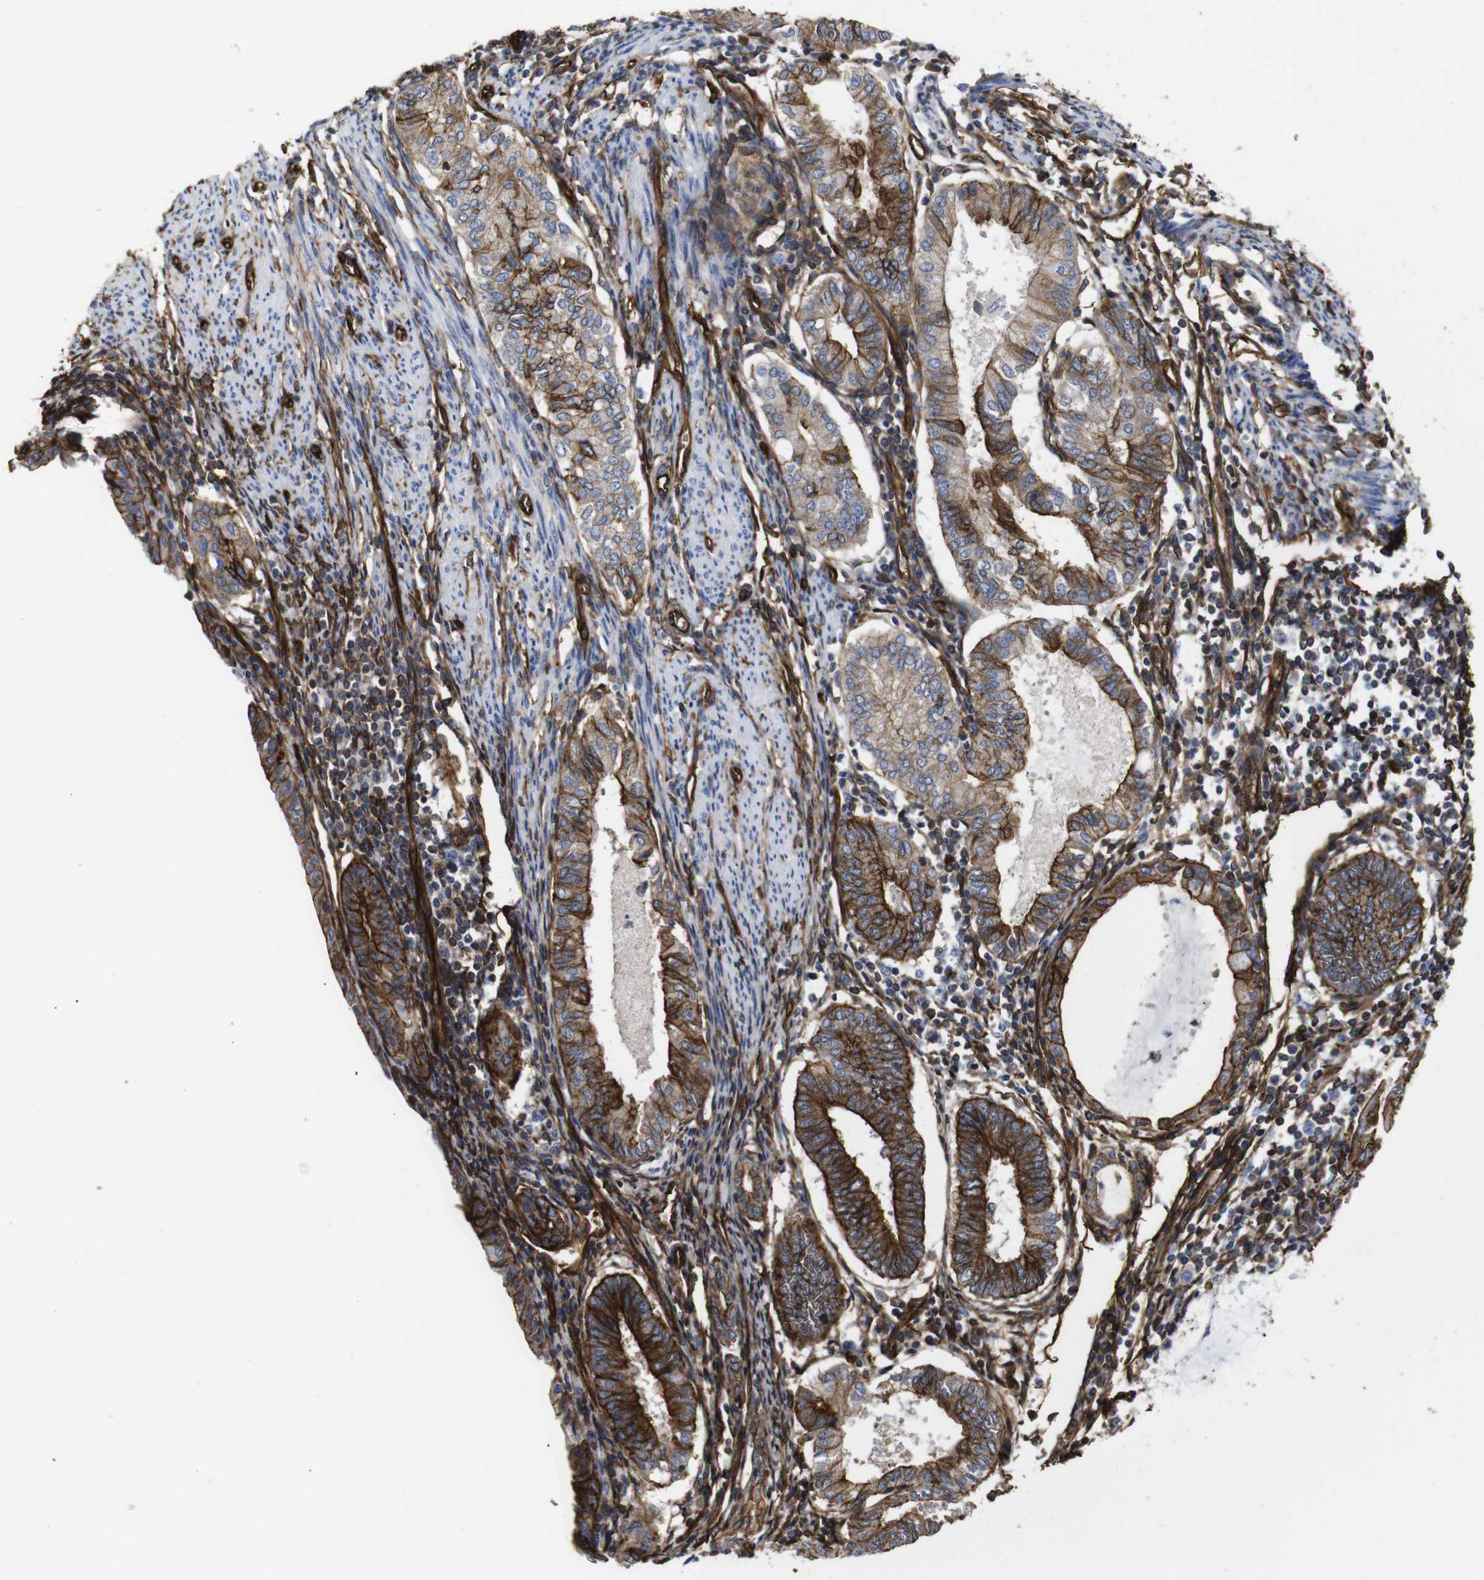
{"staining": {"intensity": "strong", "quantity": ">75%", "location": "cytoplasmic/membranous"}, "tissue": "endometrial cancer", "cell_type": "Tumor cells", "image_type": "cancer", "snomed": [{"axis": "morphology", "description": "Adenocarcinoma, NOS"}, {"axis": "topography", "description": "Endometrium"}], "caption": "Strong cytoplasmic/membranous protein positivity is identified in about >75% of tumor cells in endometrial adenocarcinoma.", "gene": "SPTBN1", "patient": {"sex": "female", "age": 86}}